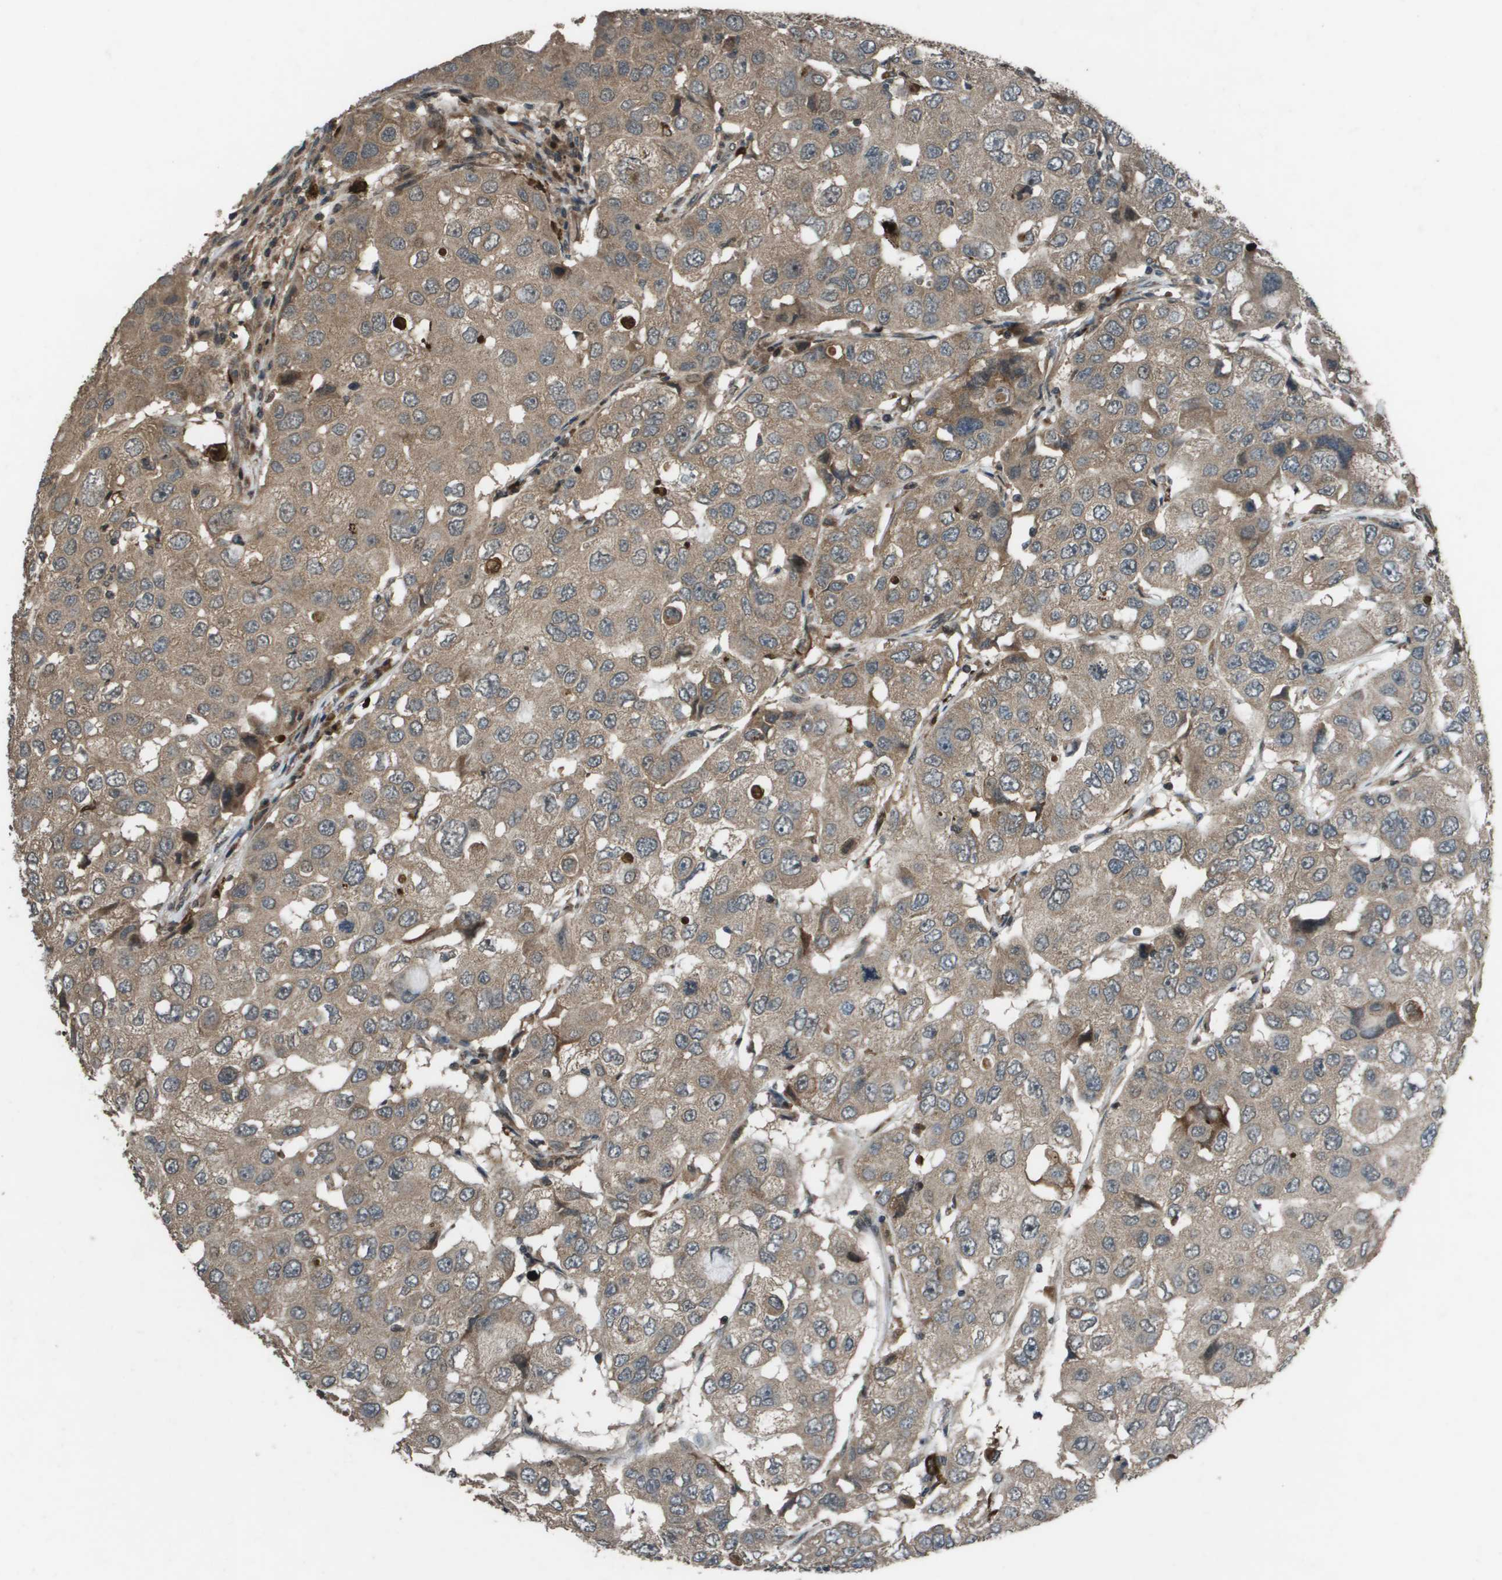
{"staining": {"intensity": "weak", "quantity": ">75%", "location": "cytoplasmic/membranous"}, "tissue": "breast cancer", "cell_type": "Tumor cells", "image_type": "cancer", "snomed": [{"axis": "morphology", "description": "Duct carcinoma"}, {"axis": "topography", "description": "Breast"}], "caption": "The histopathology image shows staining of intraductal carcinoma (breast), revealing weak cytoplasmic/membranous protein staining (brown color) within tumor cells.", "gene": "GOSR2", "patient": {"sex": "female", "age": 27}}